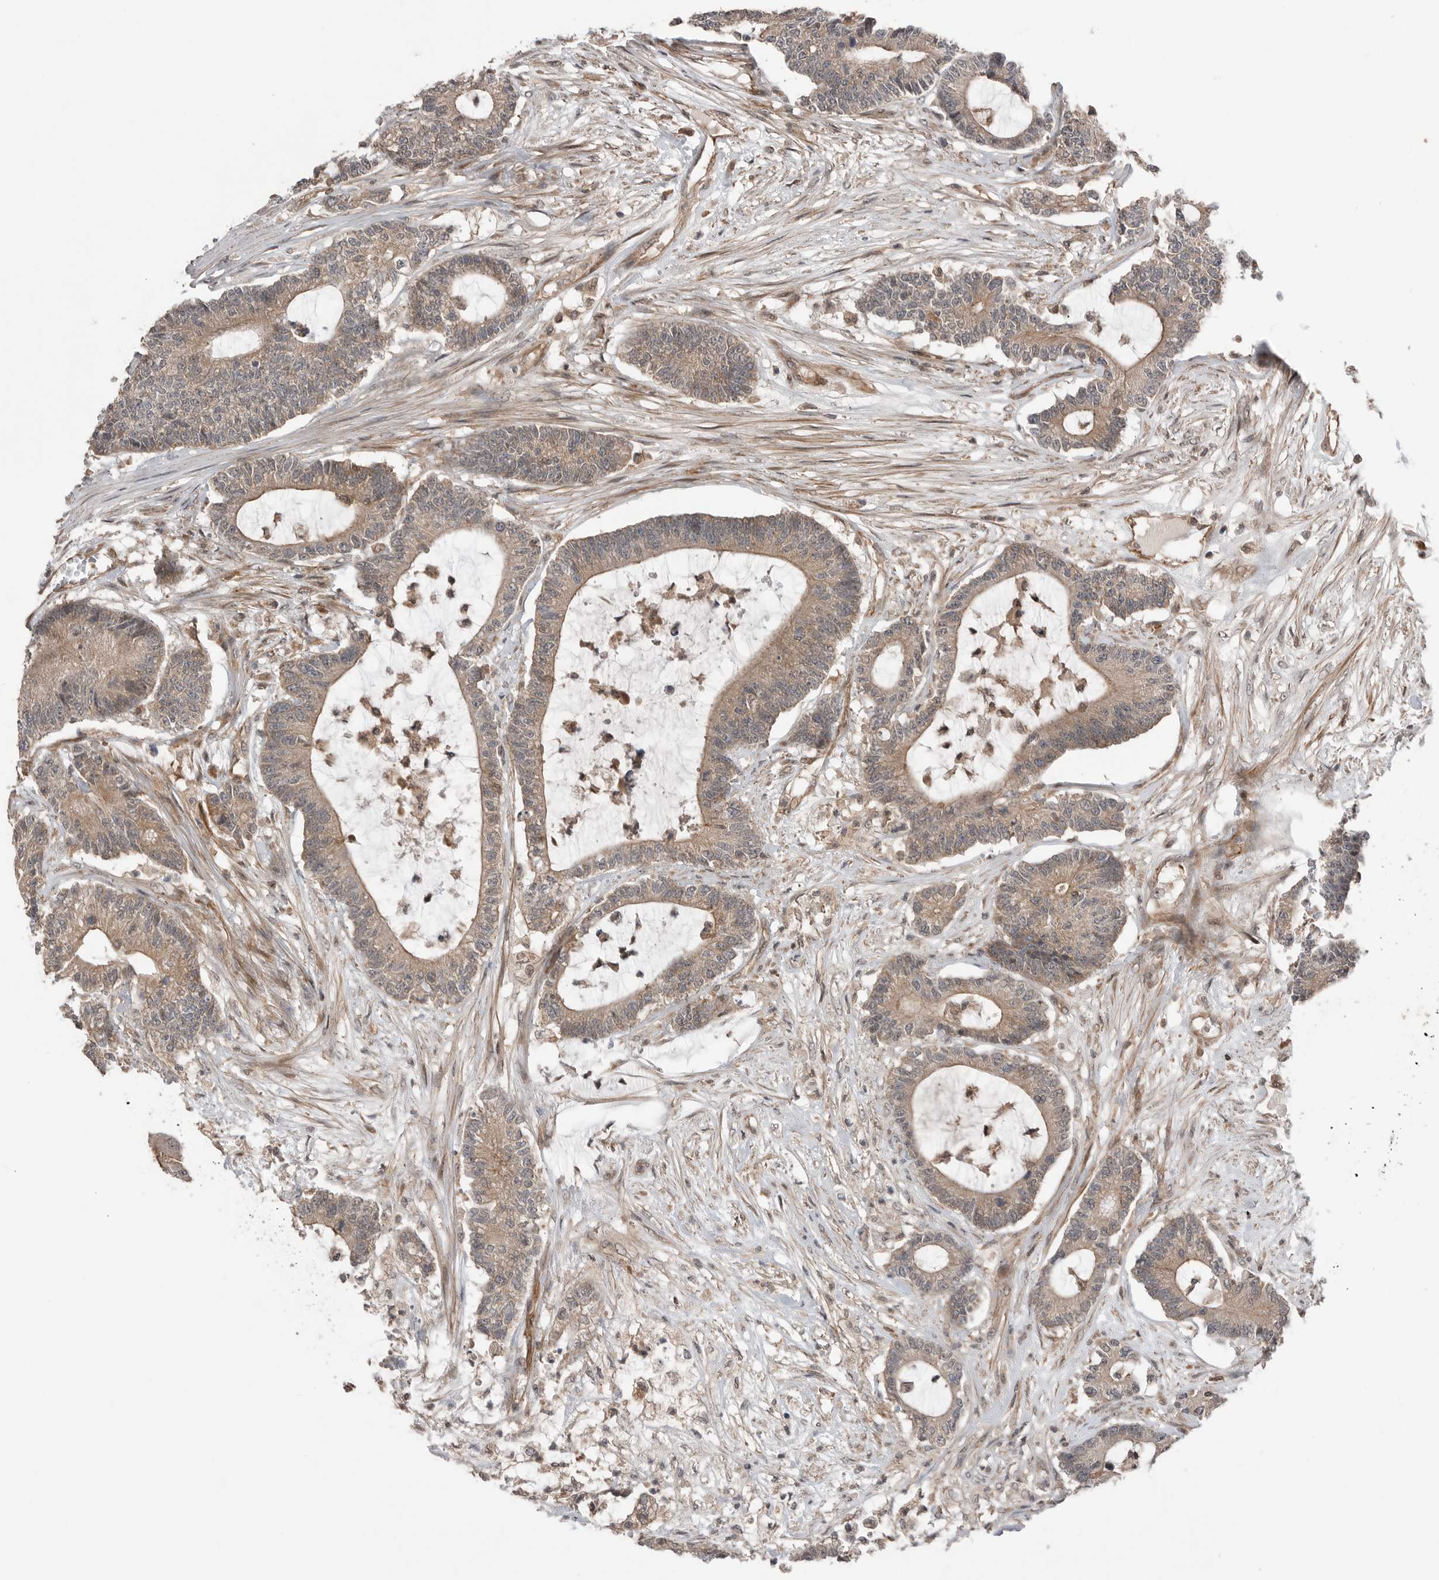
{"staining": {"intensity": "weak", "quantity": ">75%", "location": "cytoplasmic/membranous"}, "tissue": "colorectal cancer", "cell_type": "Tumor cells", "image_type": "cancer", "snomed": [{"axis": "morphology", "description": "Adenocarcinoma, NOS"}, {"axis": "topography", "description": "Colon"}], "caption": "Adenocarcinoma (colorectal) stained with DAB (3,3'-diaminobenzidine) IHC demonstrates low levels of weak cytoplasmic/membranous positivity in approximately >75% of tumor cells.", "gene": "PEAK1", "patient": {"sex": "female", "age": 84}}